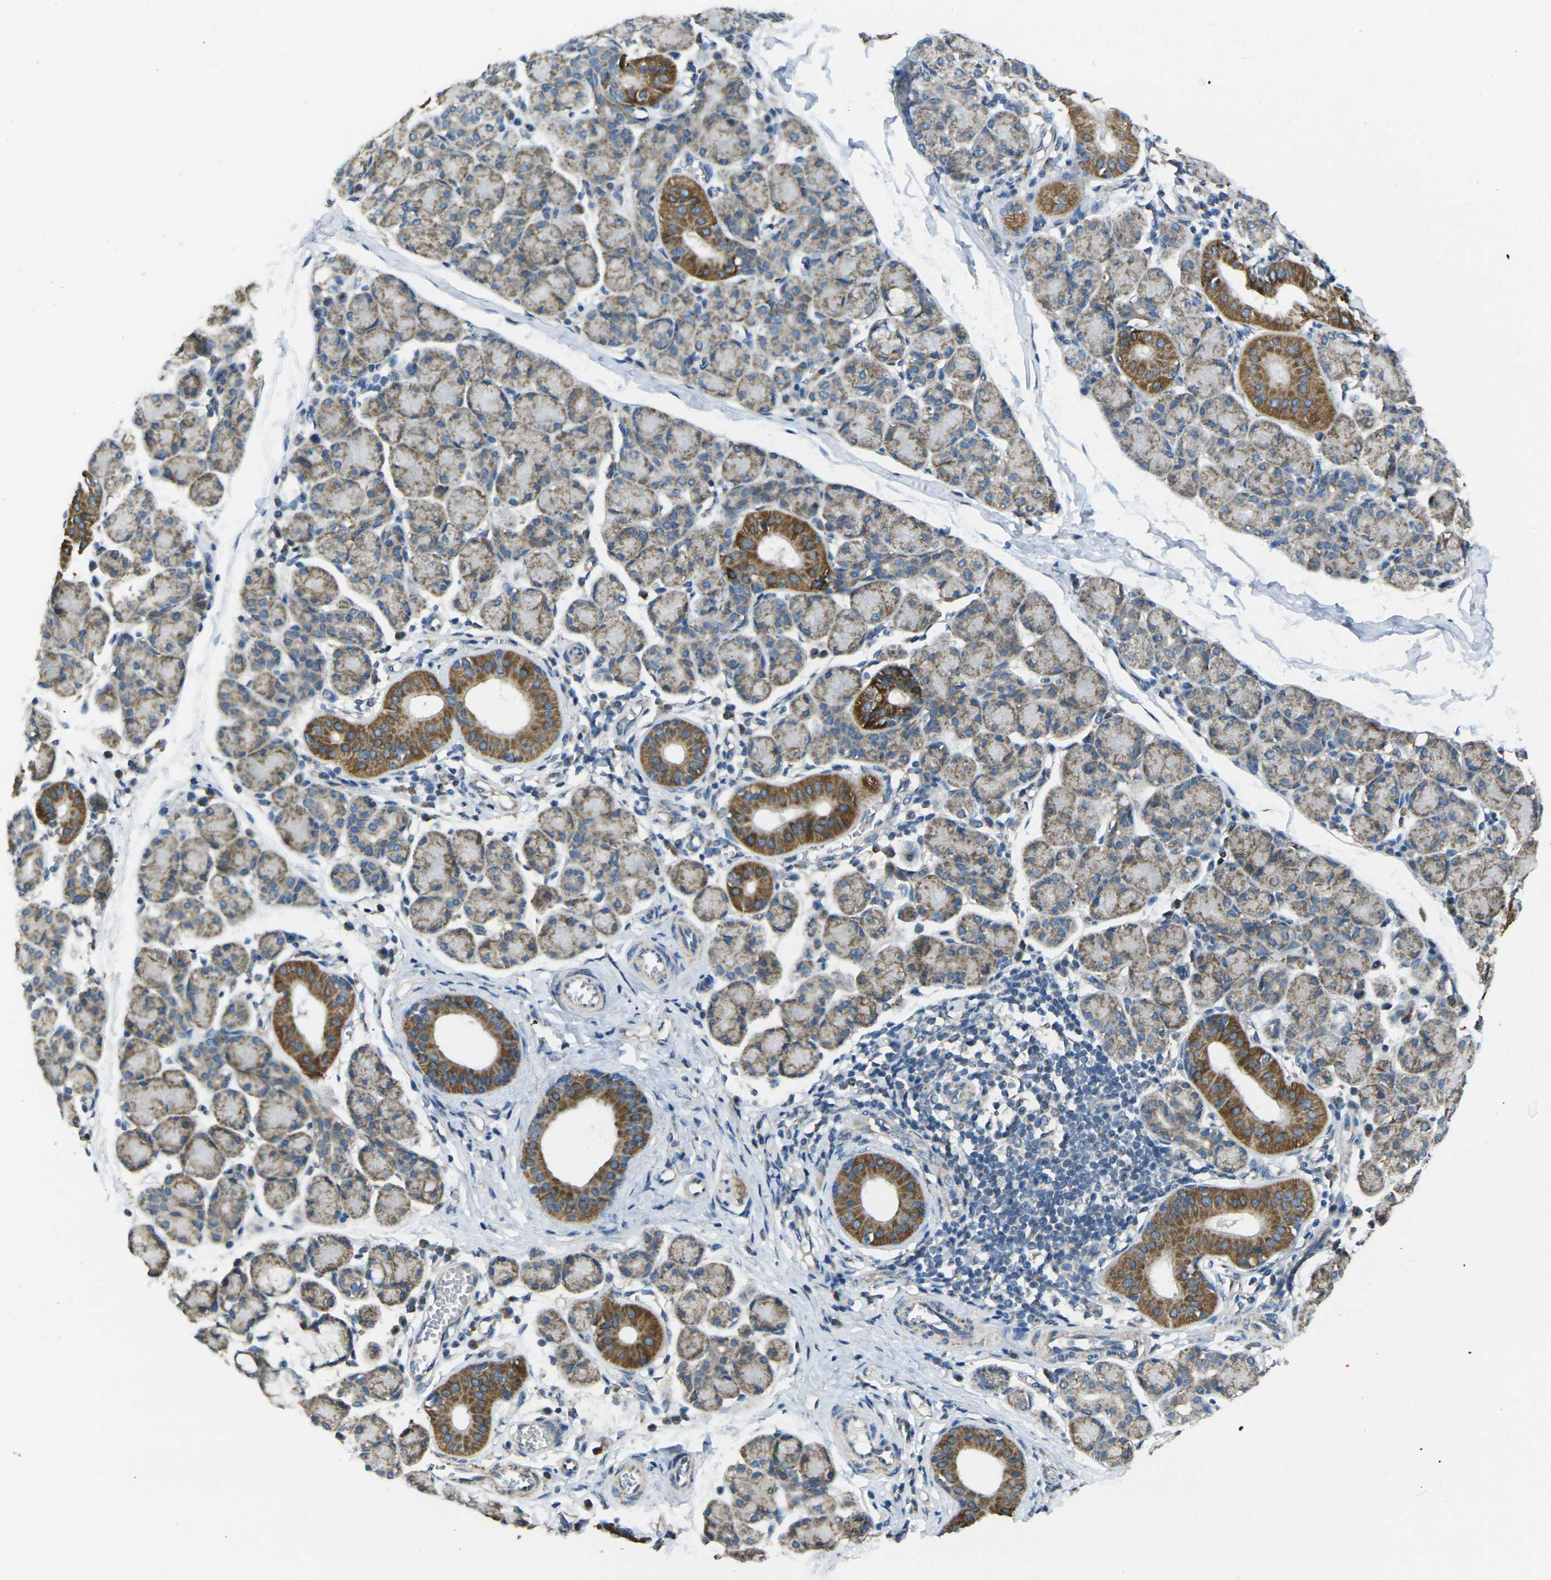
{"staining": {"intensity": "moderate", "quantity": ">75%", "location": "cytoplasmic/membranous"}, "tissue": "salivary gland", "cell_type": "Glandular cells", "image_type": "normal", "snomed": [{"axis": "morphology", "description": "Normal tissue, NOS"}, {"axis": "morphology", "description": "Inflammation, NOS"}, {"axis": "topography", "description": "Lymph node"}, {"axis": "topography", "description": "Salivary gland"}], "caption": "A medium amount of moderate cytoplasmic/membranous positivity is seen in about >75% of glandular cells in unremarkable salivary gland. (DAB = brown stain, brightfield microscopy at high magnification).", "gene": "TMEM120B", "patient": {"sex": "male", "age": 3}}